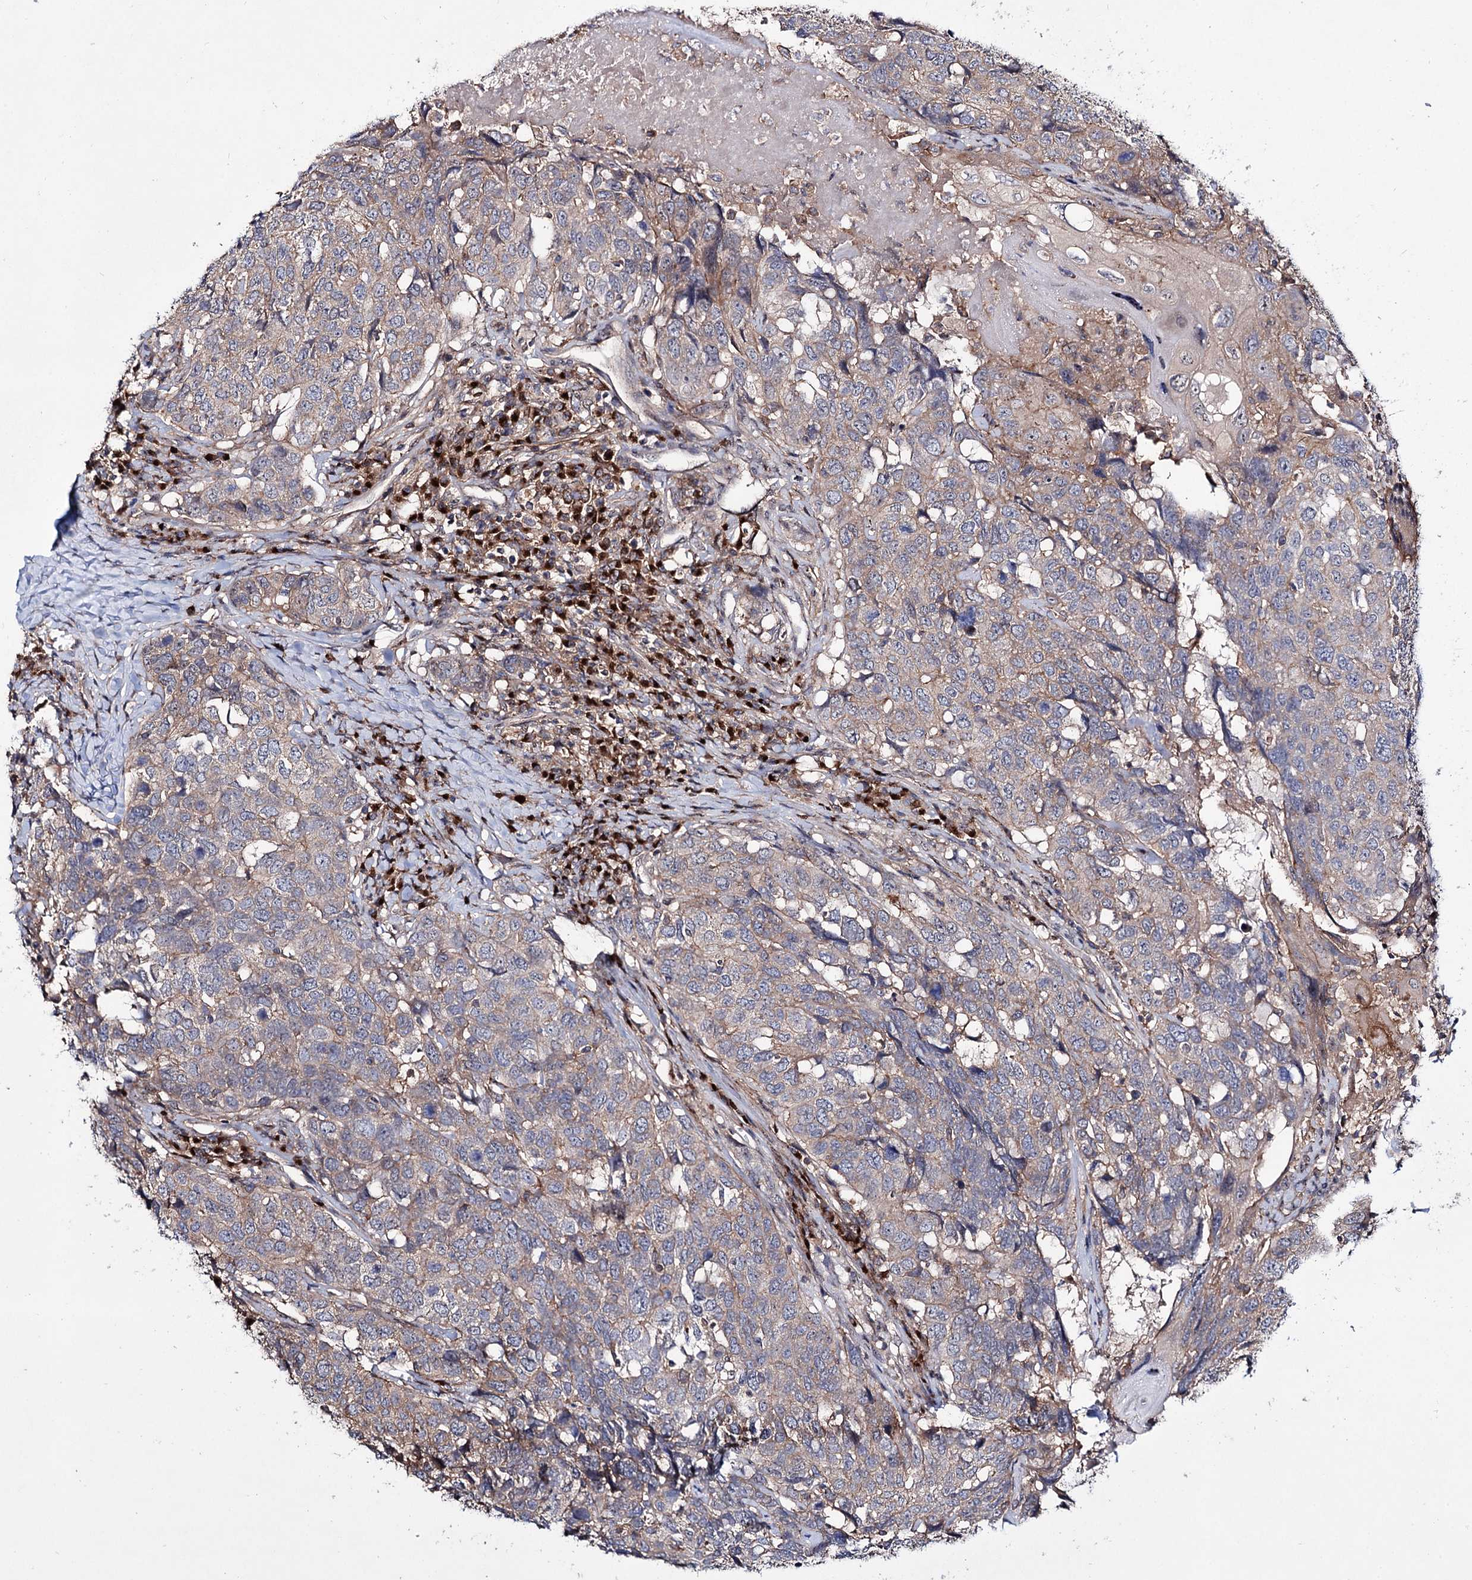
{"staining": {"intensity": "weak", "quantity": ">75%", "location": "cytoplasmic/membranous"}, "tissue": "head and neck cancer", "cell_type": "Tumor cells", "image_type": "cancer", "snomed": [{"axis": "morphology", "description": "Squamous cell carcinoma, NOS"}, {"axis": "topography", "description": "Head-Neck"}], "caption": "Brown immunohistochemical staining in squamous cell carcinoma (head and neck) demonstrates weak cytoplasmic/membranous positivity in approximately >75% of tumor cells.", "gene": "SEC24A", "patient": {"sex": "male", "age": 66}}